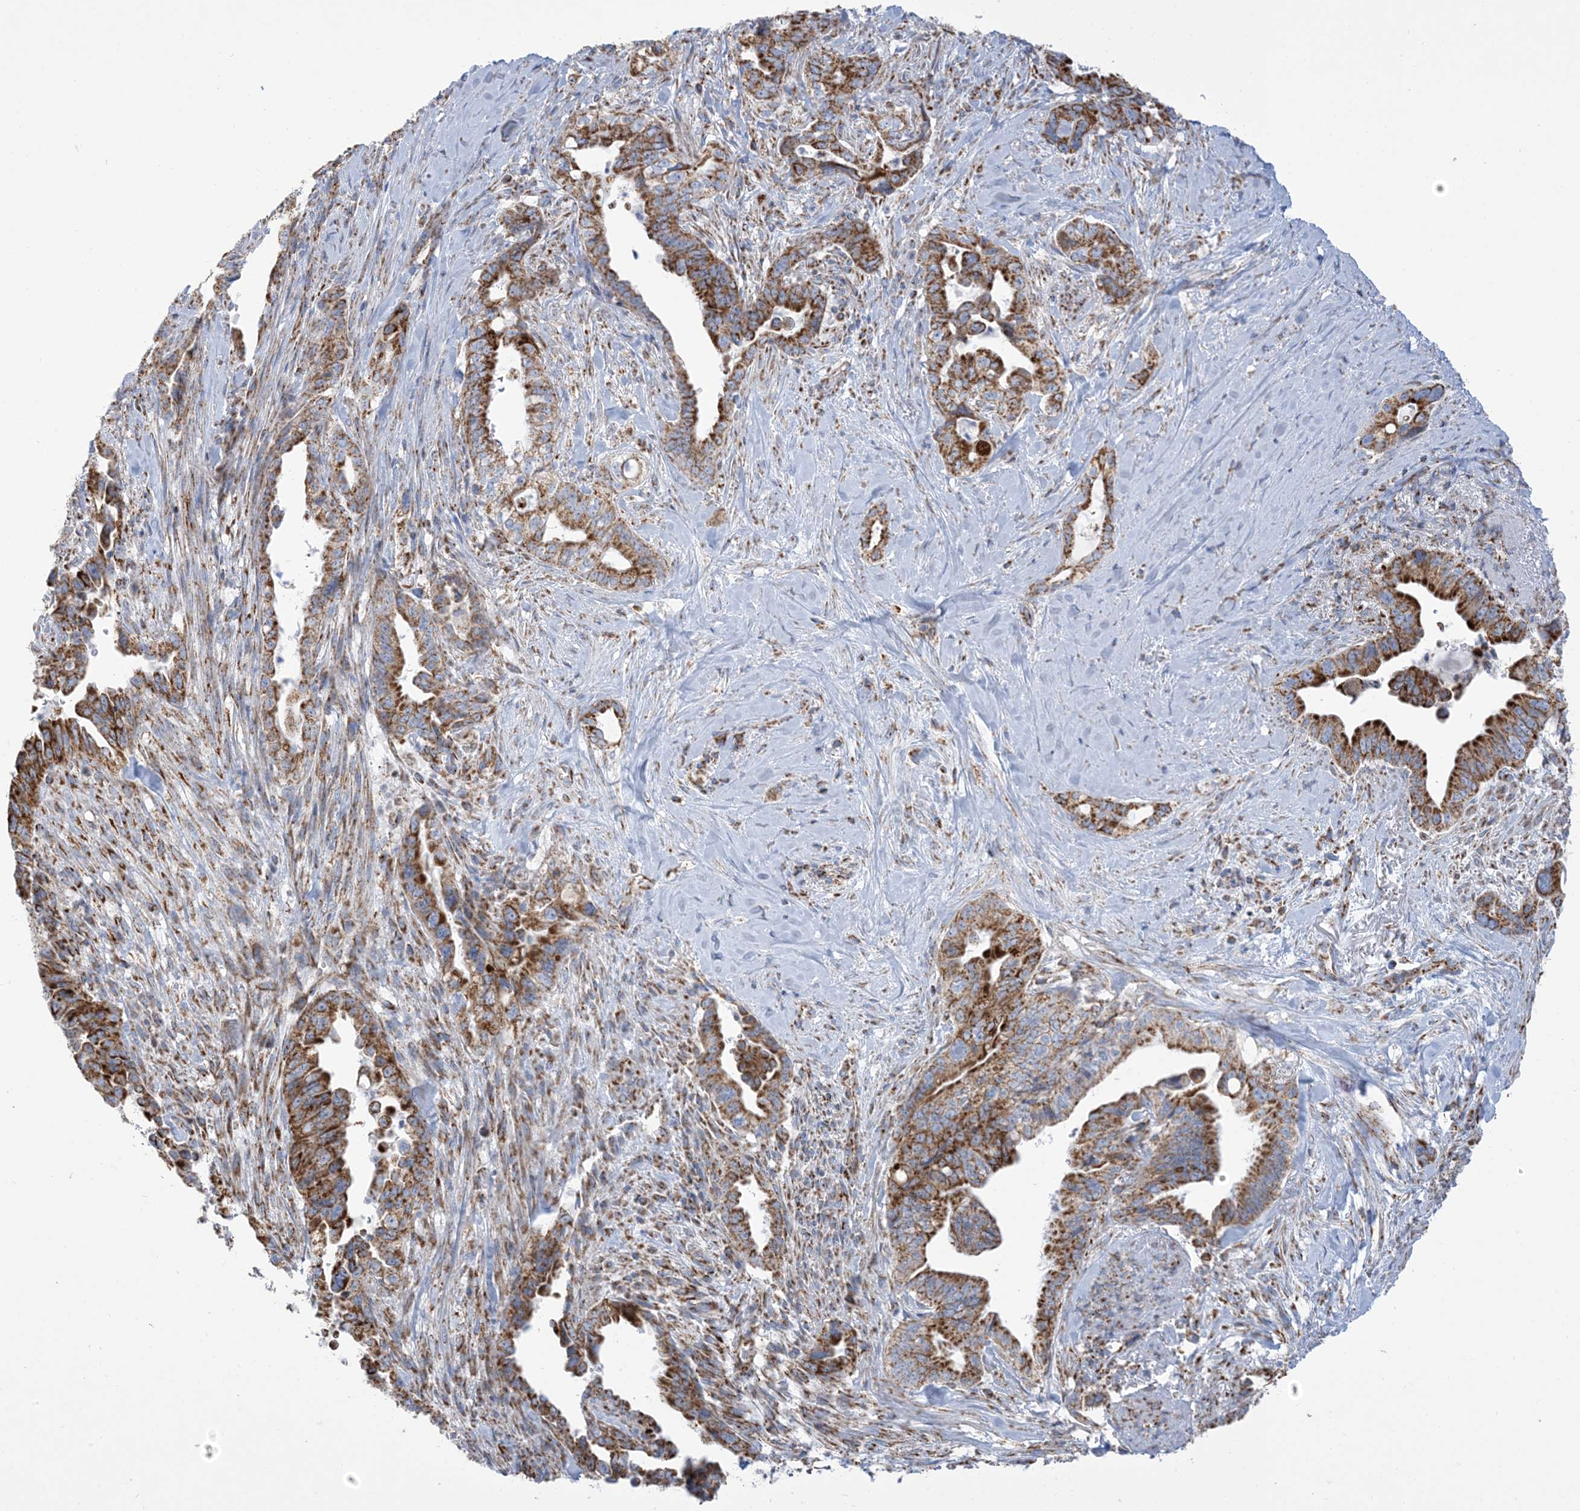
{"staining": {"intensity": "moderate", "quantity": ">75%", "location": "cytoplasmic/membranous"}, "tissue": "pancreatic cancer", "cell_type": "Tumor cells", "image_type": "cancer", "snomed": [{"axis": "morphology", "description": "Adenocarcinoma, NOS"}, {"axis": "topography", "description": "Pancreas"}], "caption": "DAB (3,3'-diaminobenzidine) immunohistochemical staining of adenocarcinoma (pancreatic) demonstrates moderate cytoplasmic/membranous protein staining in about >75% of tumor cells.", "gene": "SAMM50", "patient": {"sex": "male", "age": 70}}